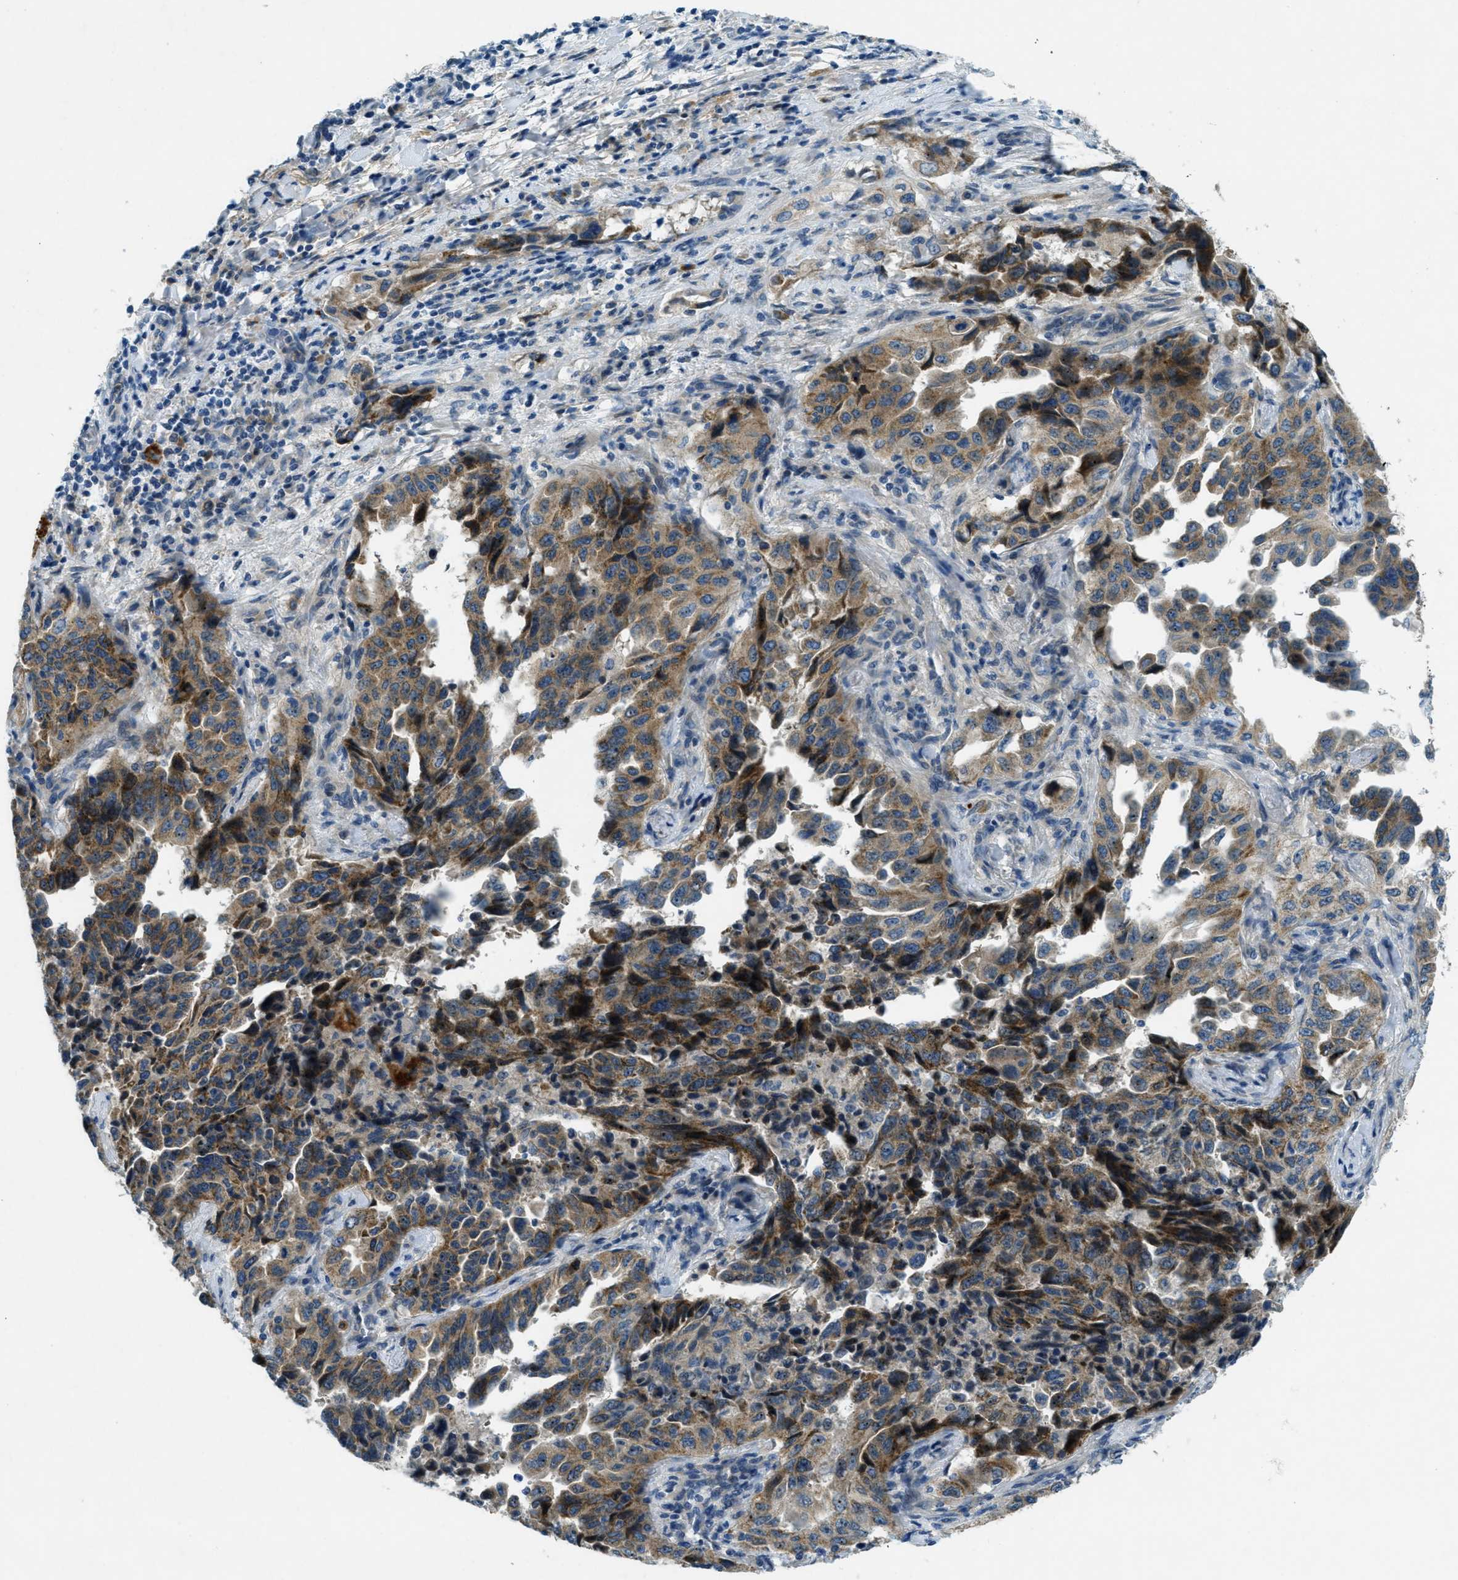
{"staining": {"intensity": "moderate", "quantity": ">75%", "location": "cytoplasmic/membranous"}, "tissue": "lung cancer", "cell_type": "Tumor cells", "image_type": "cancer", "snomed": [{"axis": "morphology", "description": "Adenocarcinoma, NOS"}, {"axis": "topography", "description": "Lung"}], "caption": "Lung cancer (adenocarcinoma) was stained to show a protein in brown. There is medium levels of moderate cytoplasmic/membranous staining in approximately >75% of tumor cells. The staining was performed using DAB (3,3'-diaminobenzidine), with brown indicating positive protein expression. Nuclei are stained blue with hematoxylin.", "gene": "SNX14", "patient": {"sex": "female", "age": 51}}